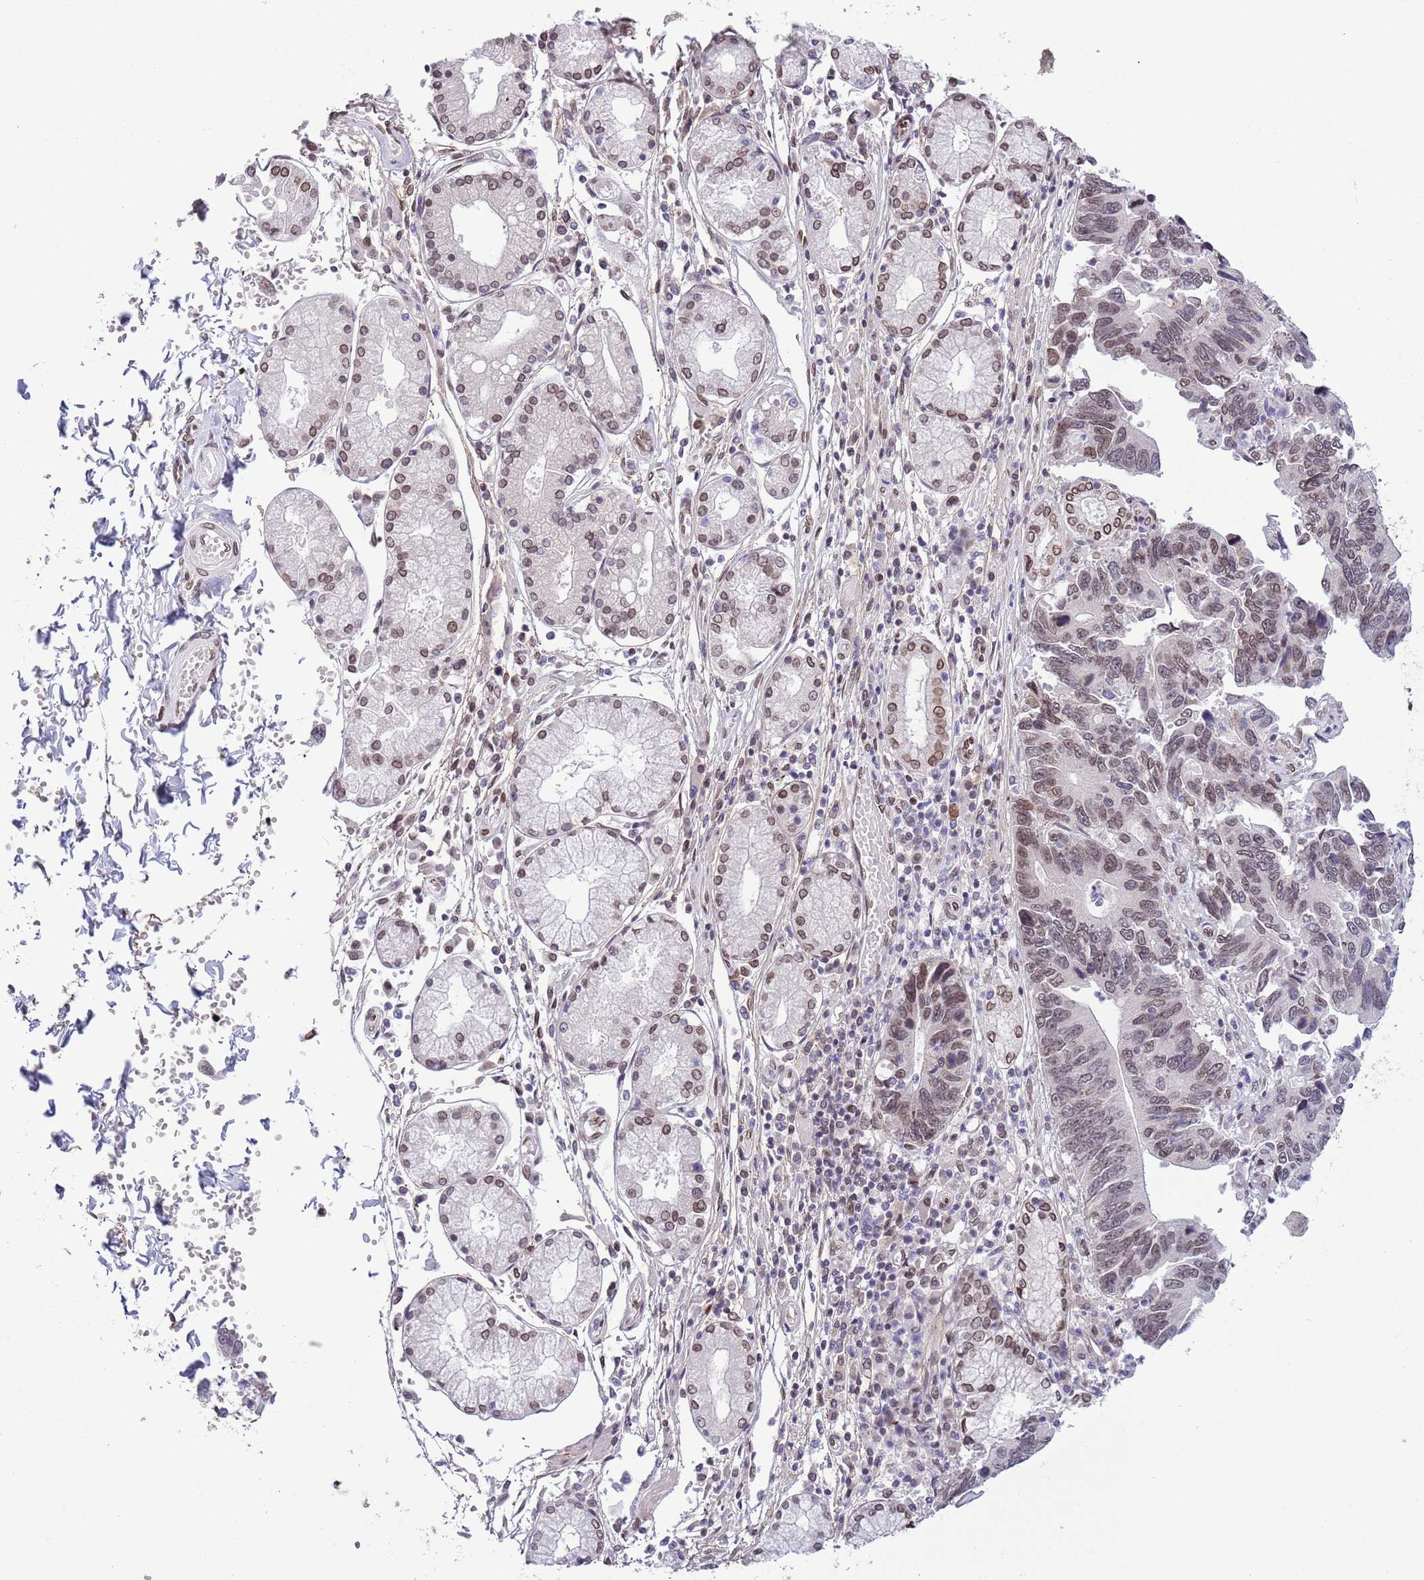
{"staining": {"intensity": "moderate", "quantity": ">75%", "location": "cytoplasmic/membranous,nuclear"}, "tissue": "stomach cancer", "cell_type": "Tumor cells", "image_type": "cancer", "snomed": [{"axis": "morphology", "description": "Adenocarcinoma, NOS"}, {"axis": "topography", "description": "Stomach"}], "caption": "Immunohistochemical staining of stomach adenocarcinoma displays moderate cytoplasmic/membranous and nuclear protein positivity in approximately >75% of tumor cells. Using DAB (3,3'-diaminobenzidine) (brown) and hematoxylin (blue) stains, captured at high magnification using brightfield microscopy.", "gene": "ZGLP1", "patient": {"sex": "male", "age": 59}}